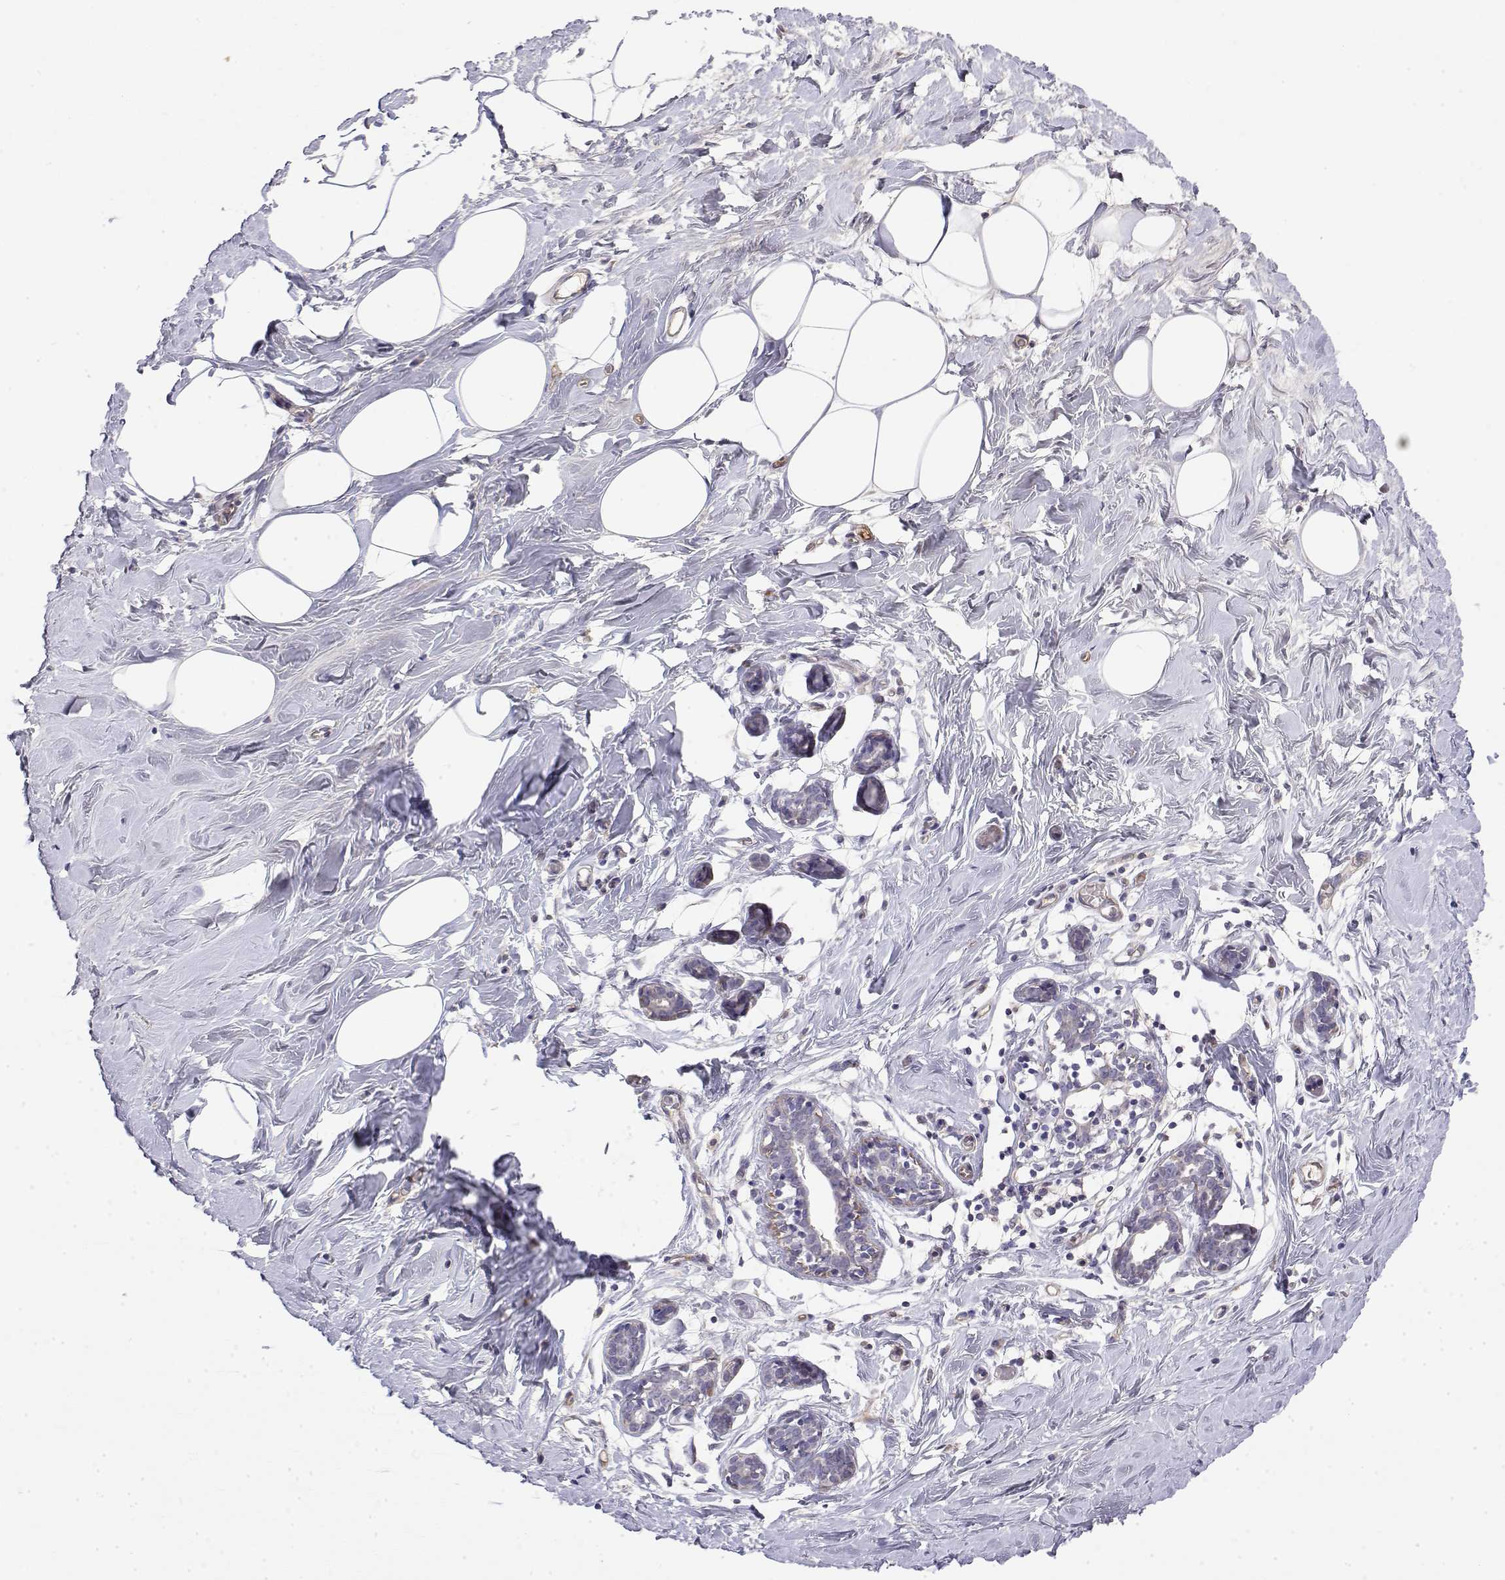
{"staining": {"intensity": "negative", "quantity": "none", "location": "none"}, "tissue": "breast", "cell_type": "Adipocytes", "image_type": "normal", "snomed": [{"axis": "morphology", "description": "Normal tissue, NOS"}, {"axis": "topography", "description": "Breast"}], "caption": "High magnification brightfield microscopy of unremarkable breast stained with DAB (brown) and counterstained with hematoxylin (blue): adipocytes show no significant positivity.", "gene": "GGACT", "patient": {"sex": "female", "age": 27}}